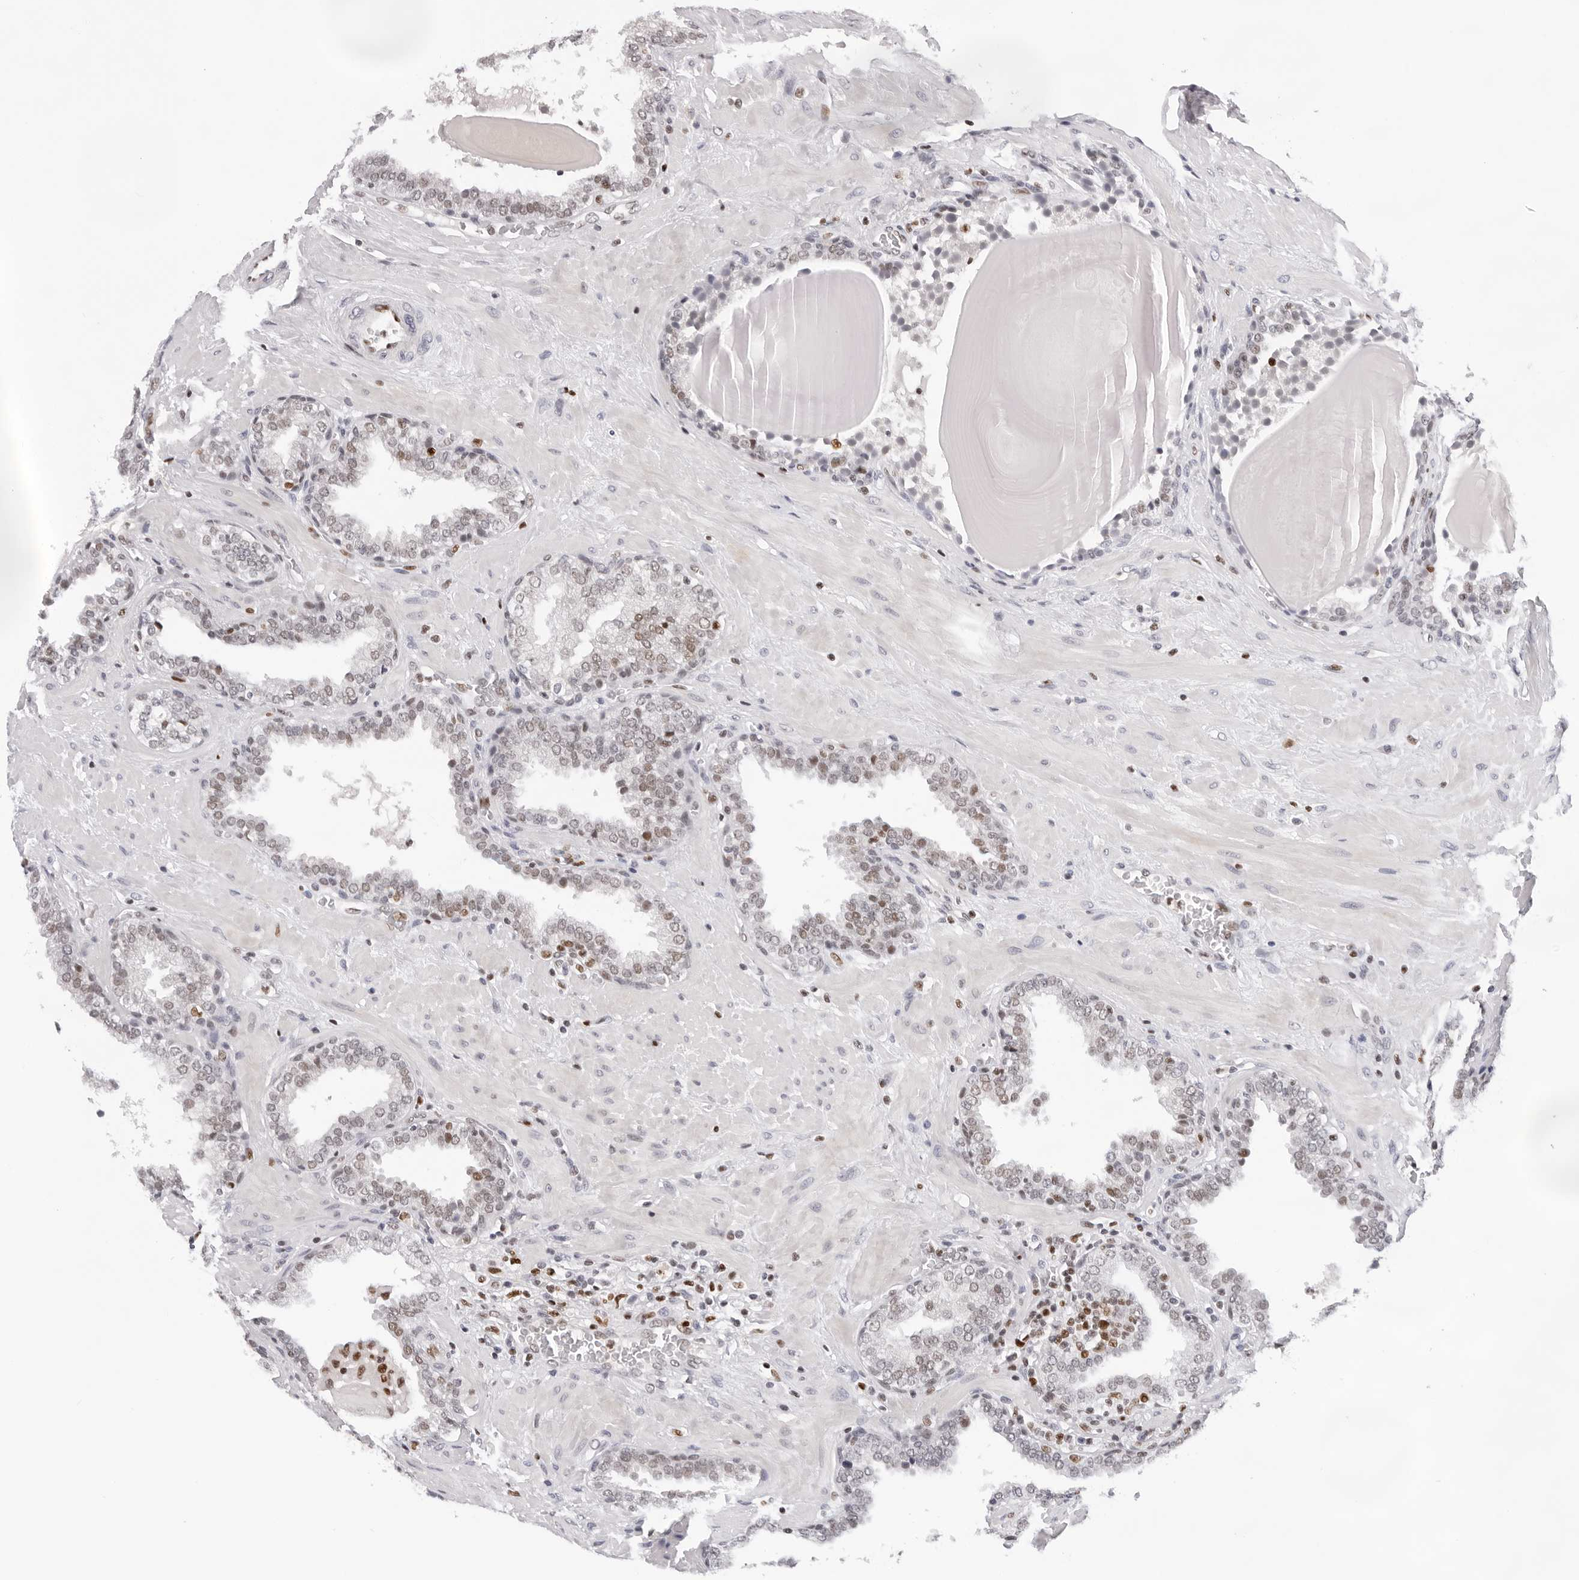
{"staining": {"intensity": "weak", "quantity": "25%-75%", "location": "nuclear"}, "tissue": "prostate", "cell_type": "Glandular cells", "image_type": "normal", "snomed": [{"axis": "morphology", "description": "Normal tissue, NOS"}, {"axis": "topography", "description": "Prostate"}], "caption": "Brown immunohistochemical staining in normal human prostate shows weak nuclear positivity in approximately 25%-75% of glandular cells.", "gene": "OGG1", "patient": {"sex": "male", "age": 51}}